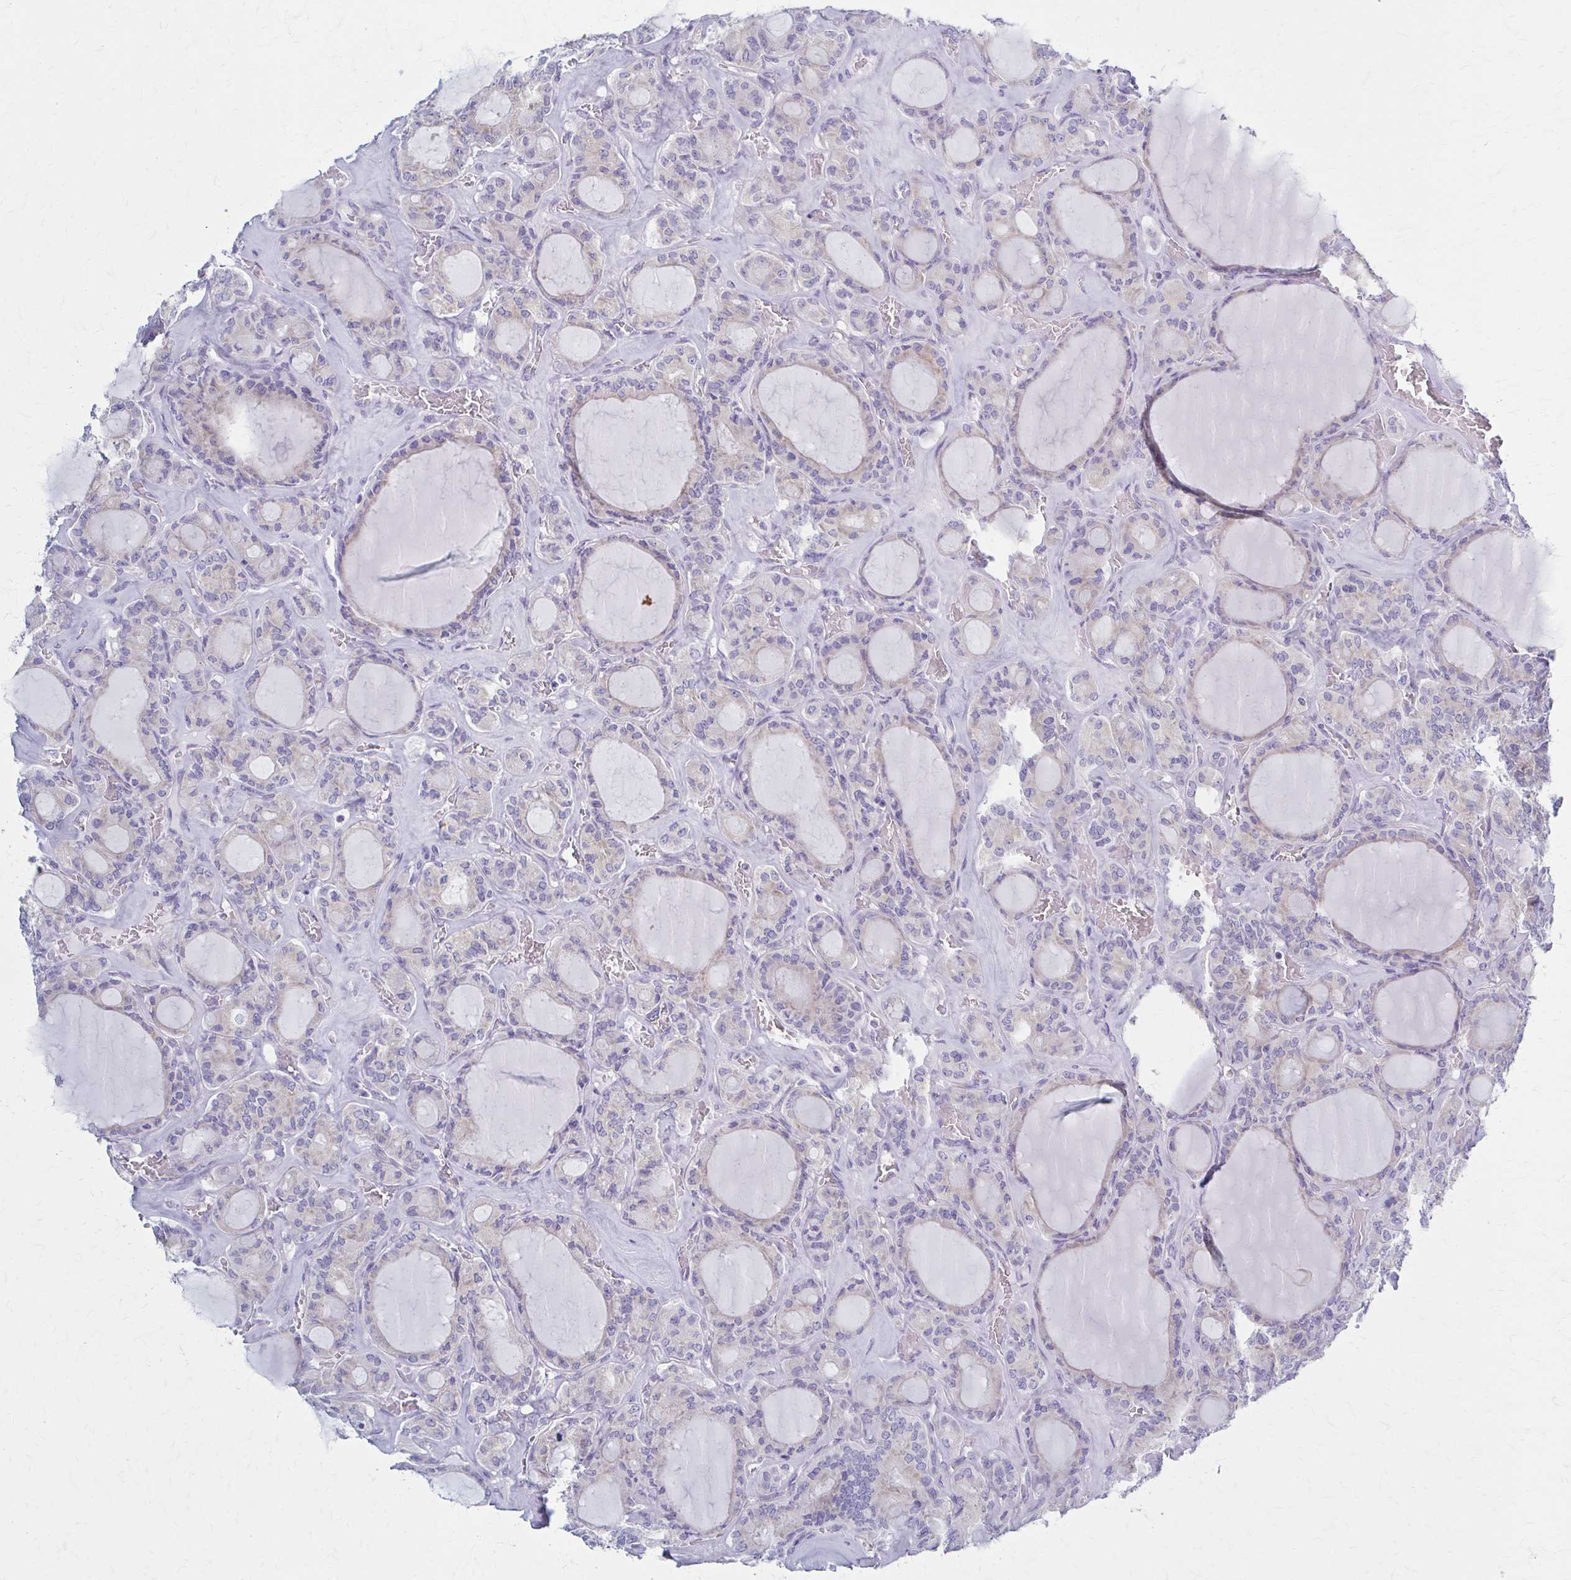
{"staining": {"intensity": "negative", "quantity": "none", "location": "none"}, "tissue": "thyroid cancer", "cell_type": "Tumor cells", "image_type": "cancer", "snomed": [{"axis": "morphology", "description": "Papillary adenocarcinoma, NOS"}, {"axis": "topography", "description": "Thyroid gland"}], "caption": "There is no significant positivity in tumor cells of thyroid papillary adenocarcinoma.", "gene": "PRKRA", "patient": {"sex": "male", "age": 87}}